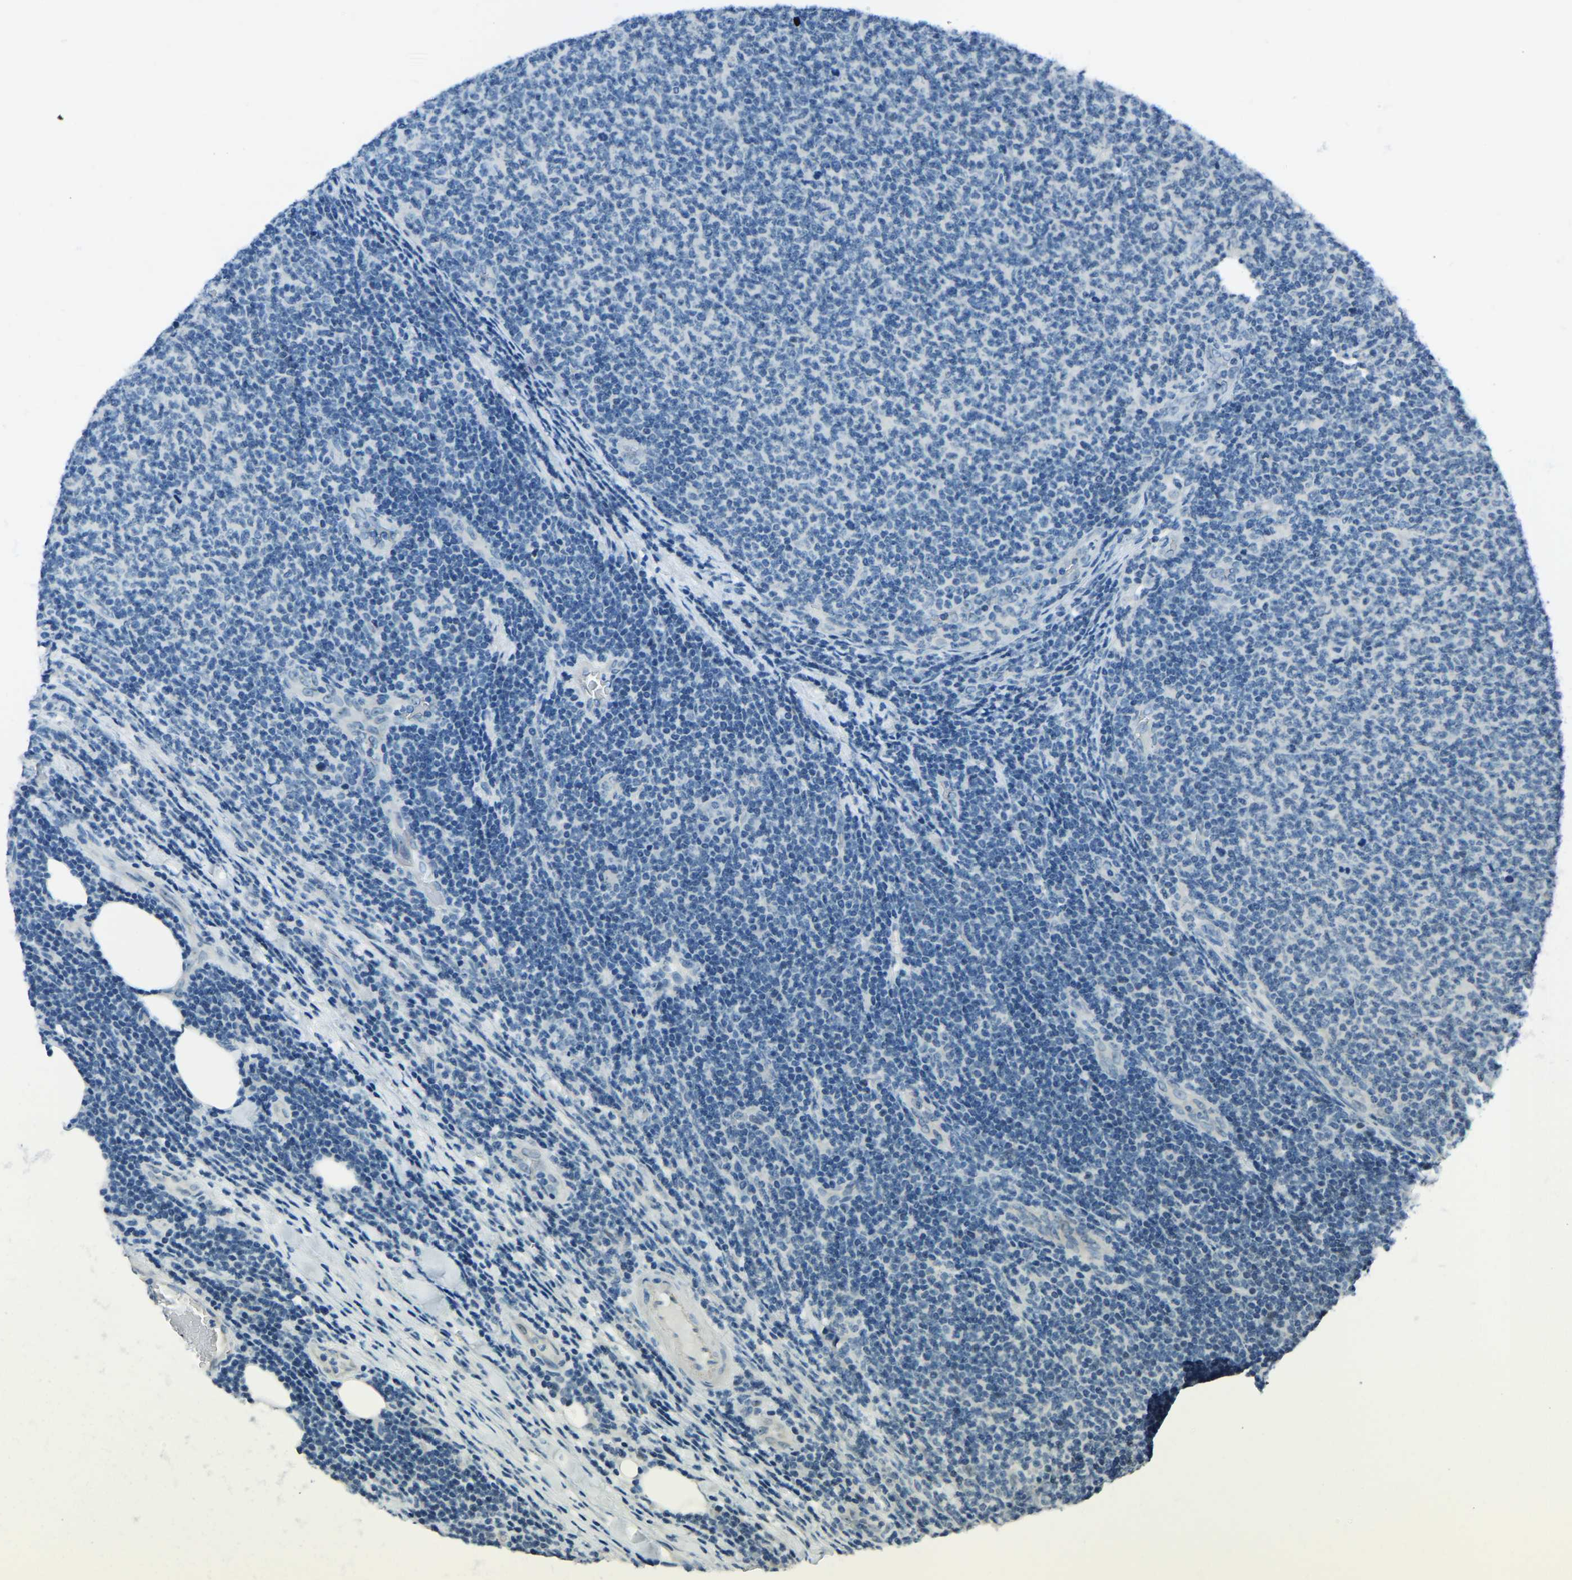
{"staining": {"intensity": "negative", "quantity": "none", "location": "none"}, "tissue": "lymphoma", "cell_type": "Tumor cells", "image_type": "cancer", "snomed": [{"axis": "morphology", "description": "Malignant lymphoma, non-Hodgkin's type, Low grade"}, {"axis": "topography", "description": "Lymph node"}], "caption": "This is a image of immunohistochemistry (IHC) staining of malignant lymphoma, non-Hodgkin's type (low-grade), which shows no expression in tumor cells.", "gene": "RRP1", "patient": {"sex": "male", "age": 66}}